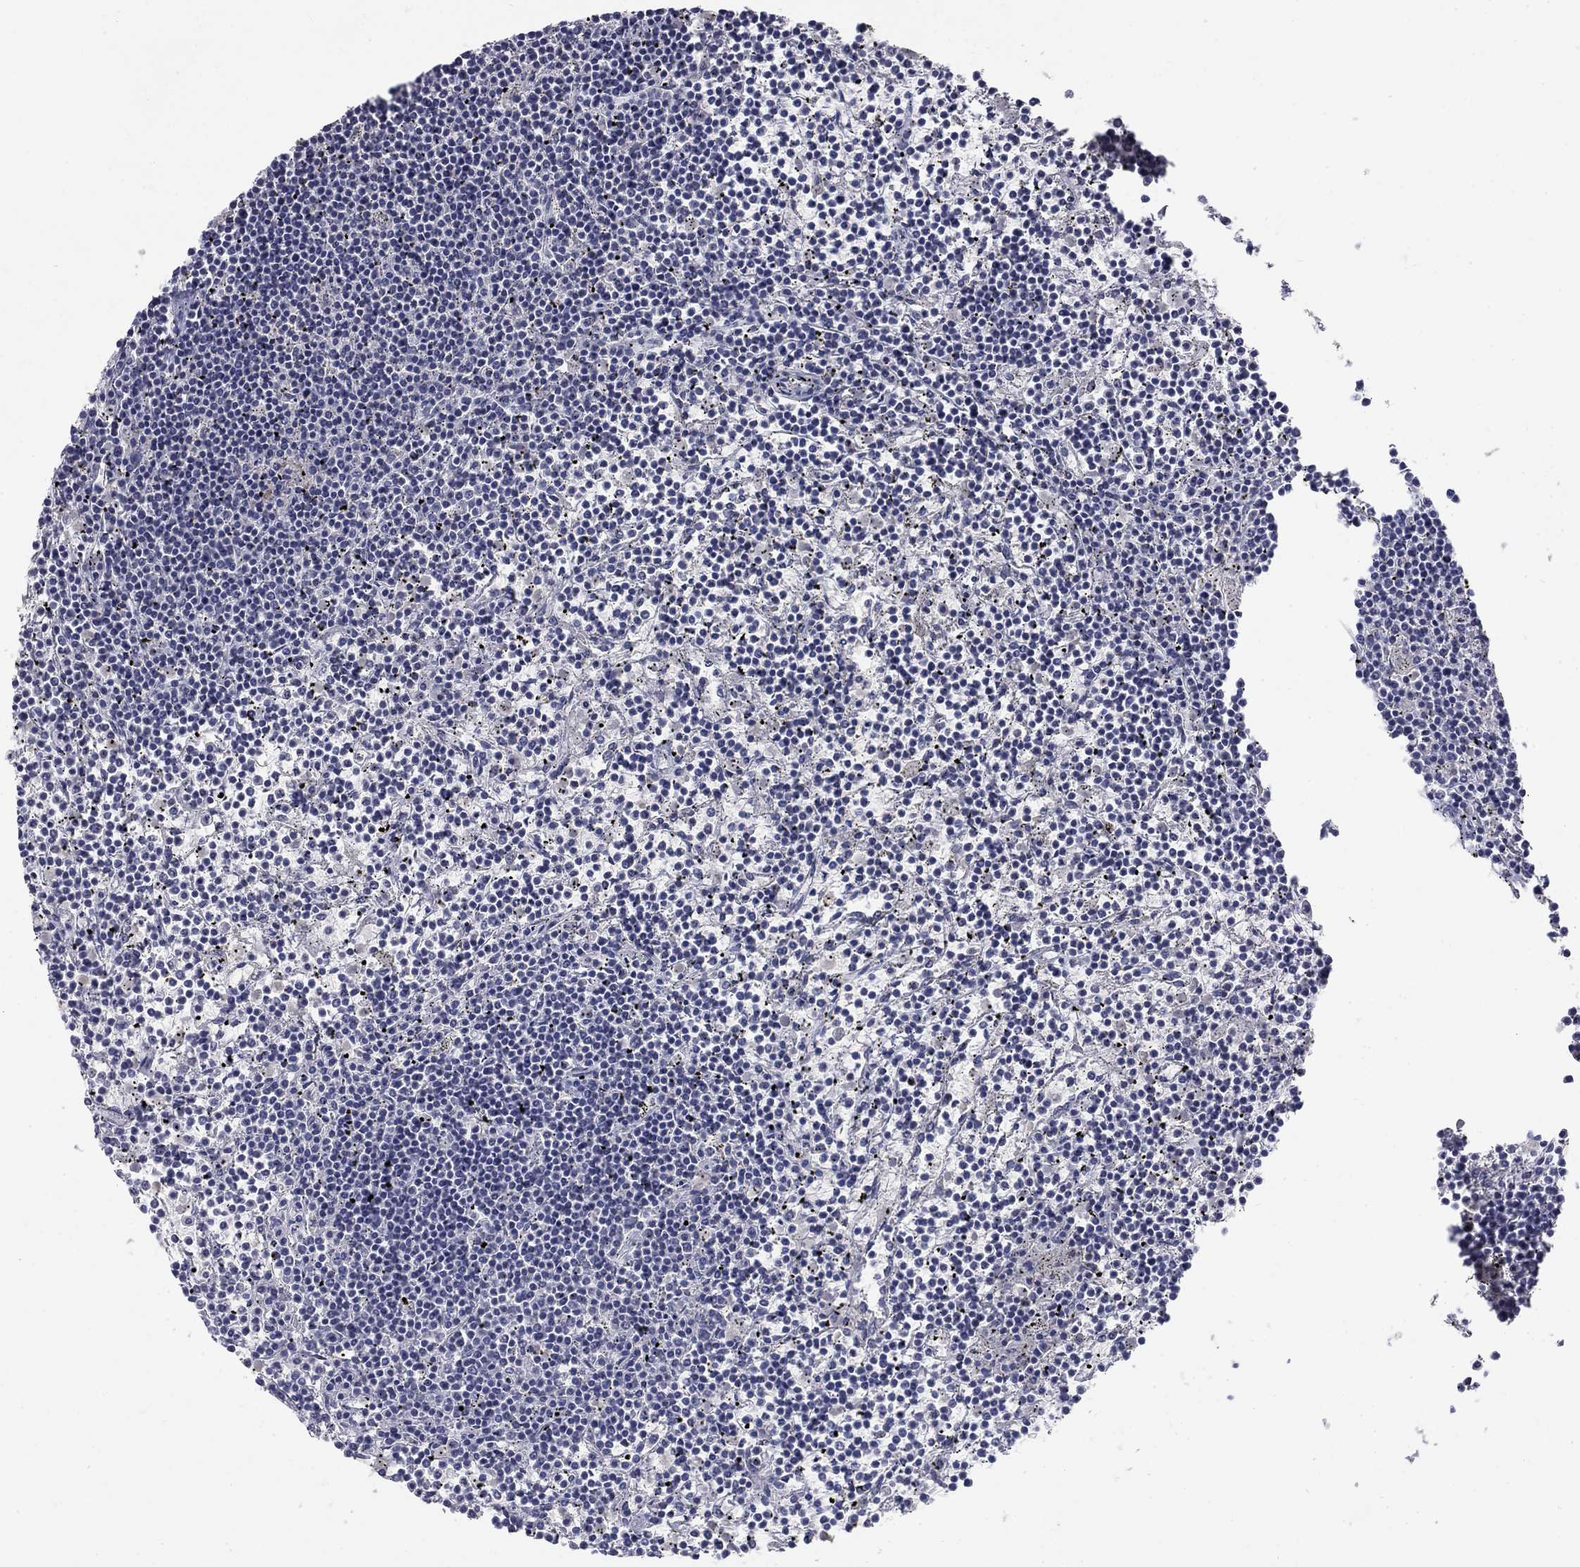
{"staining": {"intensity": "negative", "quantity": "none", "location": "none"}, "tissue": "lymphoma", "cell_type": "Tumor cells", "image_type": "cancer", "snomed": [{"axis": "morphology", "description": "Malignant lymphoma, non-Hodgkin's type, Low grade"}, {"axis": "topography", "description": "Spleen"}], "caption": "This micrograph is of lymphoma stained with IHC to label a protein in brown with the nuclei are counter-stained blue. There is no staining in tumor cells.", "gene": "PTH1R", "patient": {"sex": "female", "age": 19}}